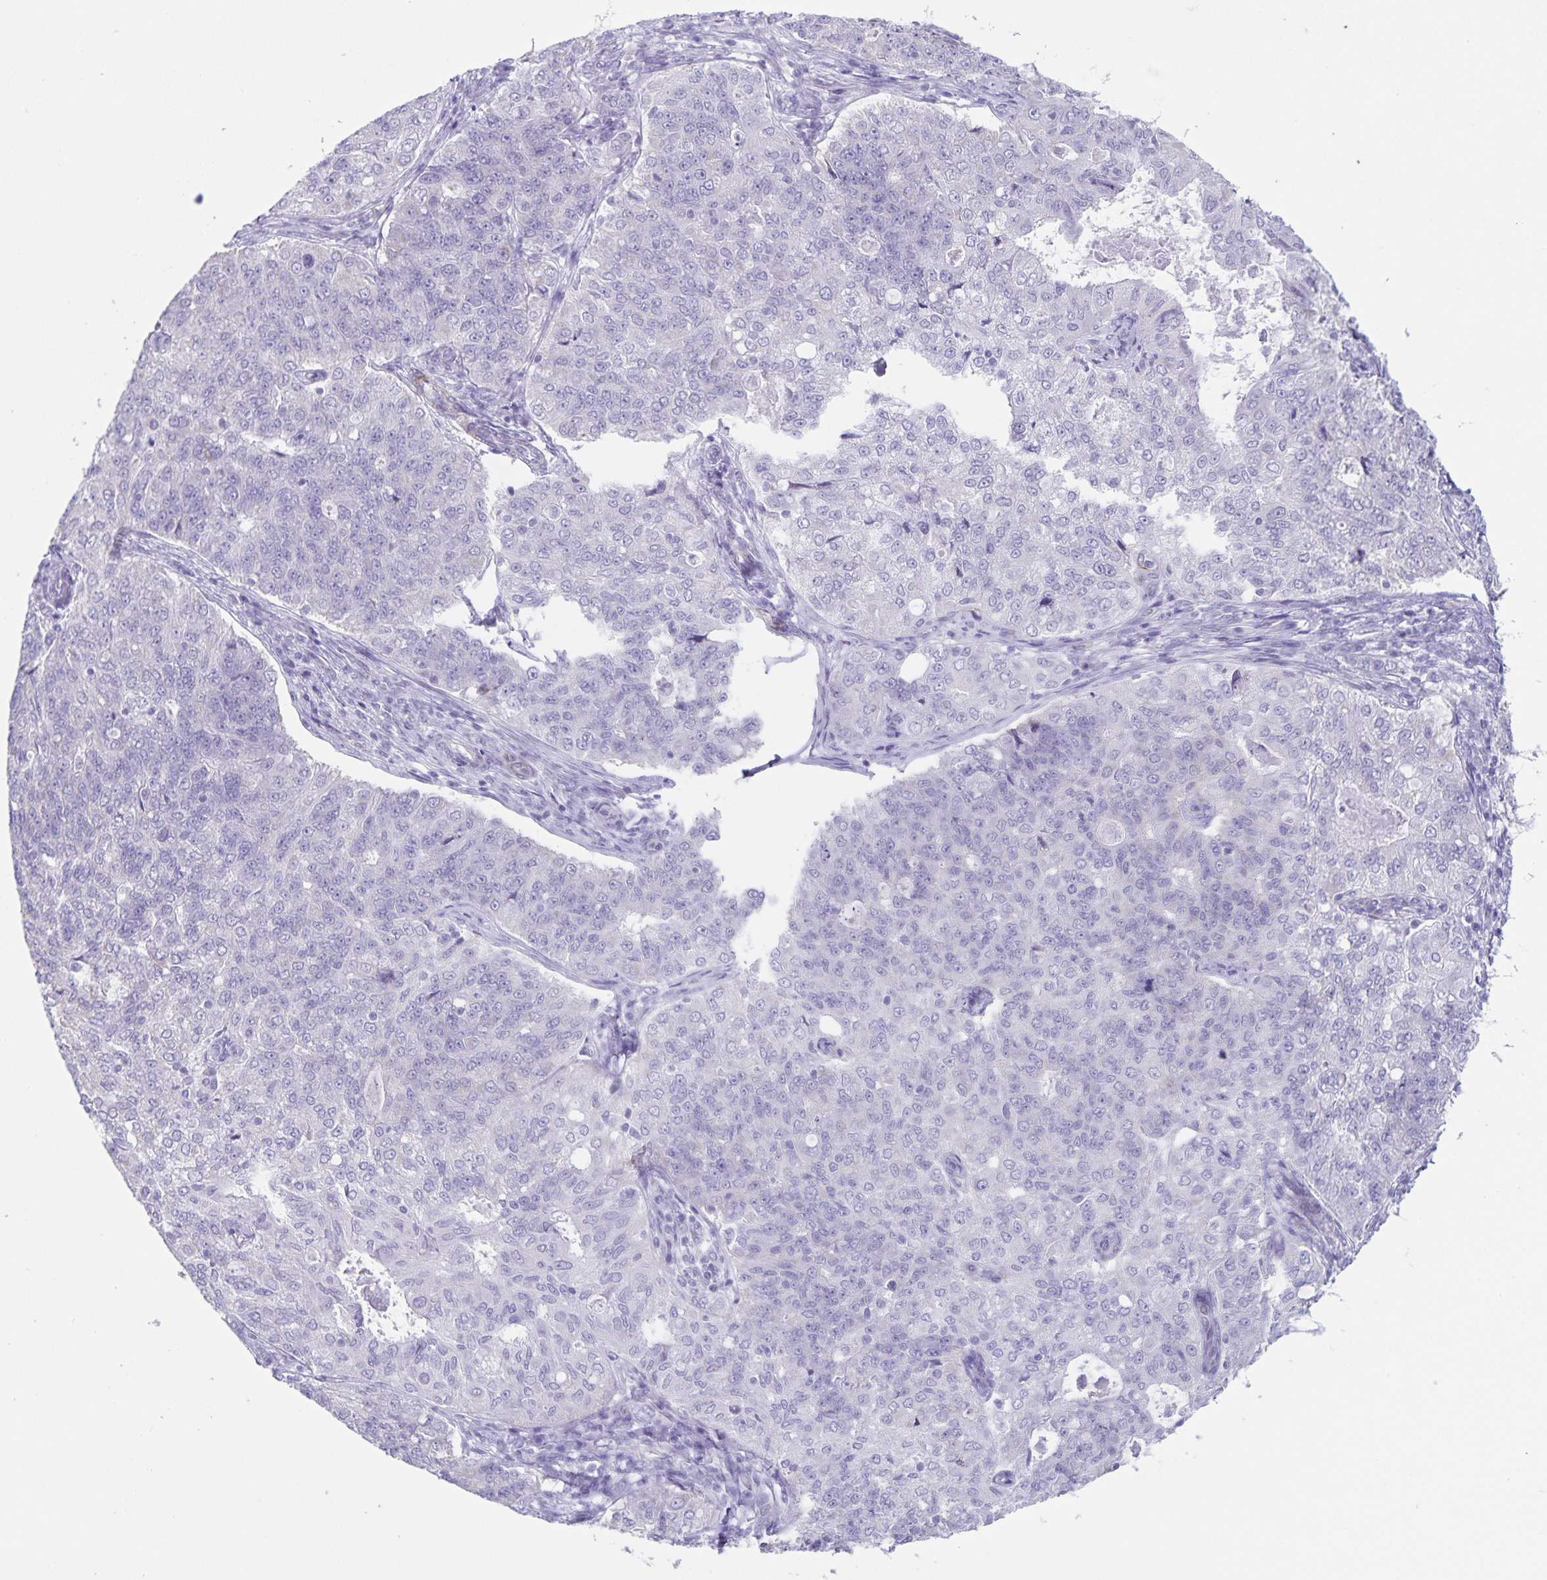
{"staining": {"intensity": "negative", "quantity": "none", "location": "none"}, "tissue": "endometrial cancer", "cell_type": "Tumor cells", "image_type": "cancer", "snomed": [{"axis": "morphology", "description": "Adenocarcinoma, NOS"}, {"axis": "topography", "description": "Endometrium"}], "caption": "This is a photomicrograph of IHC staining of endometrial cancer (adenocarcinoma), which shows no staining in tumor cells. Nuclei are stained in blue.", "gene": "SYNM", "patient": {"sex": "female", "age": 43}}